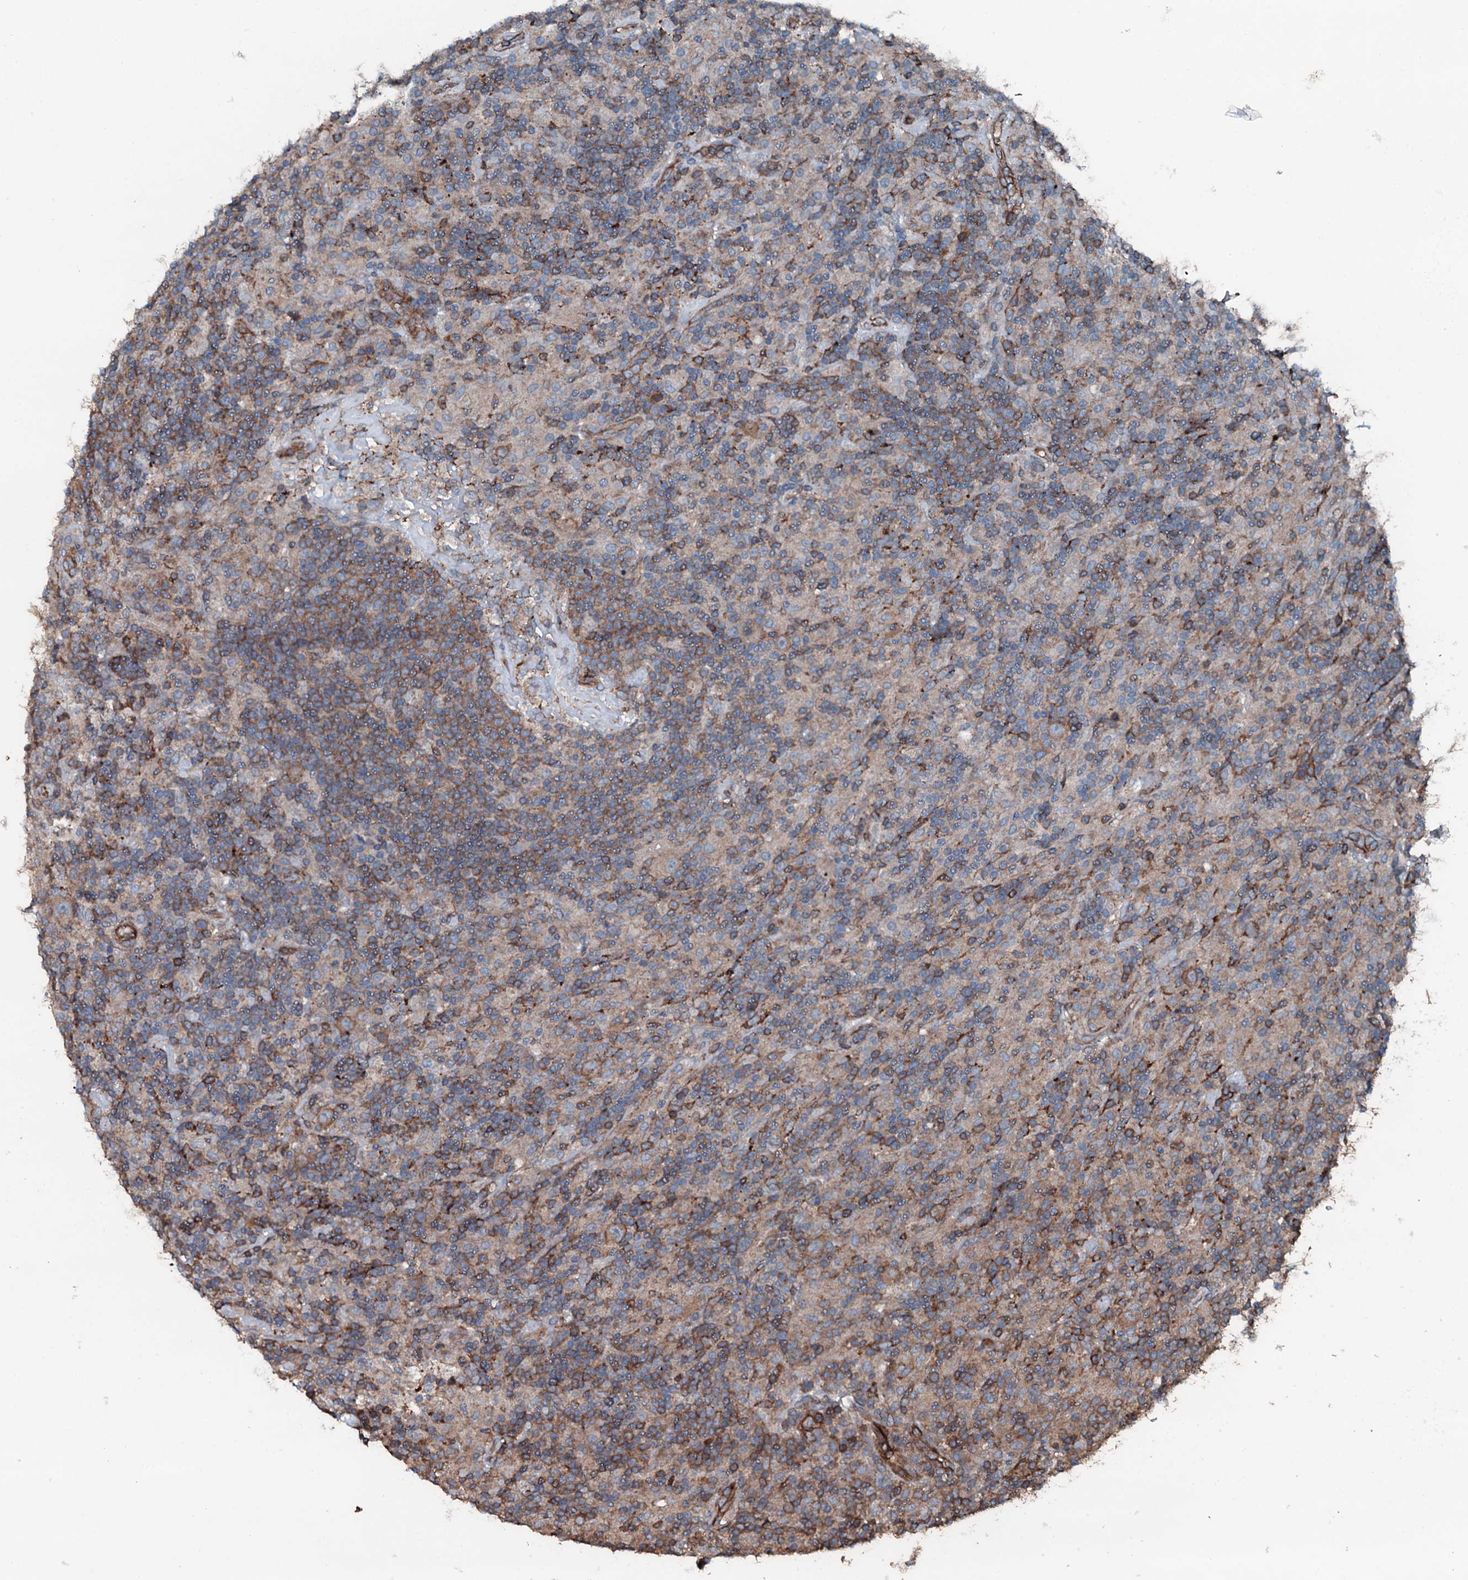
{"staining": {"intensity": "moderate", "quantity": ">75%", "location": "cytoplasmic/membranous"}, "tissue": "lymphoma", "cell_type": "Tumor cells", "image_type": "cancer", "snomed": [{"axis": "morphology", "description": "Hodgkin's disease, NOS"}, {"axis": "topography", "description": "Lymph node"}], "caption": "This is a micrograph of IHC staining of Hodgkin's disease, which shows moderate positivity in the cytoplasmic/membranous of tumor cells.", "gene": "SLC25A38", "patient": {"sex": "male", "age": 70}}